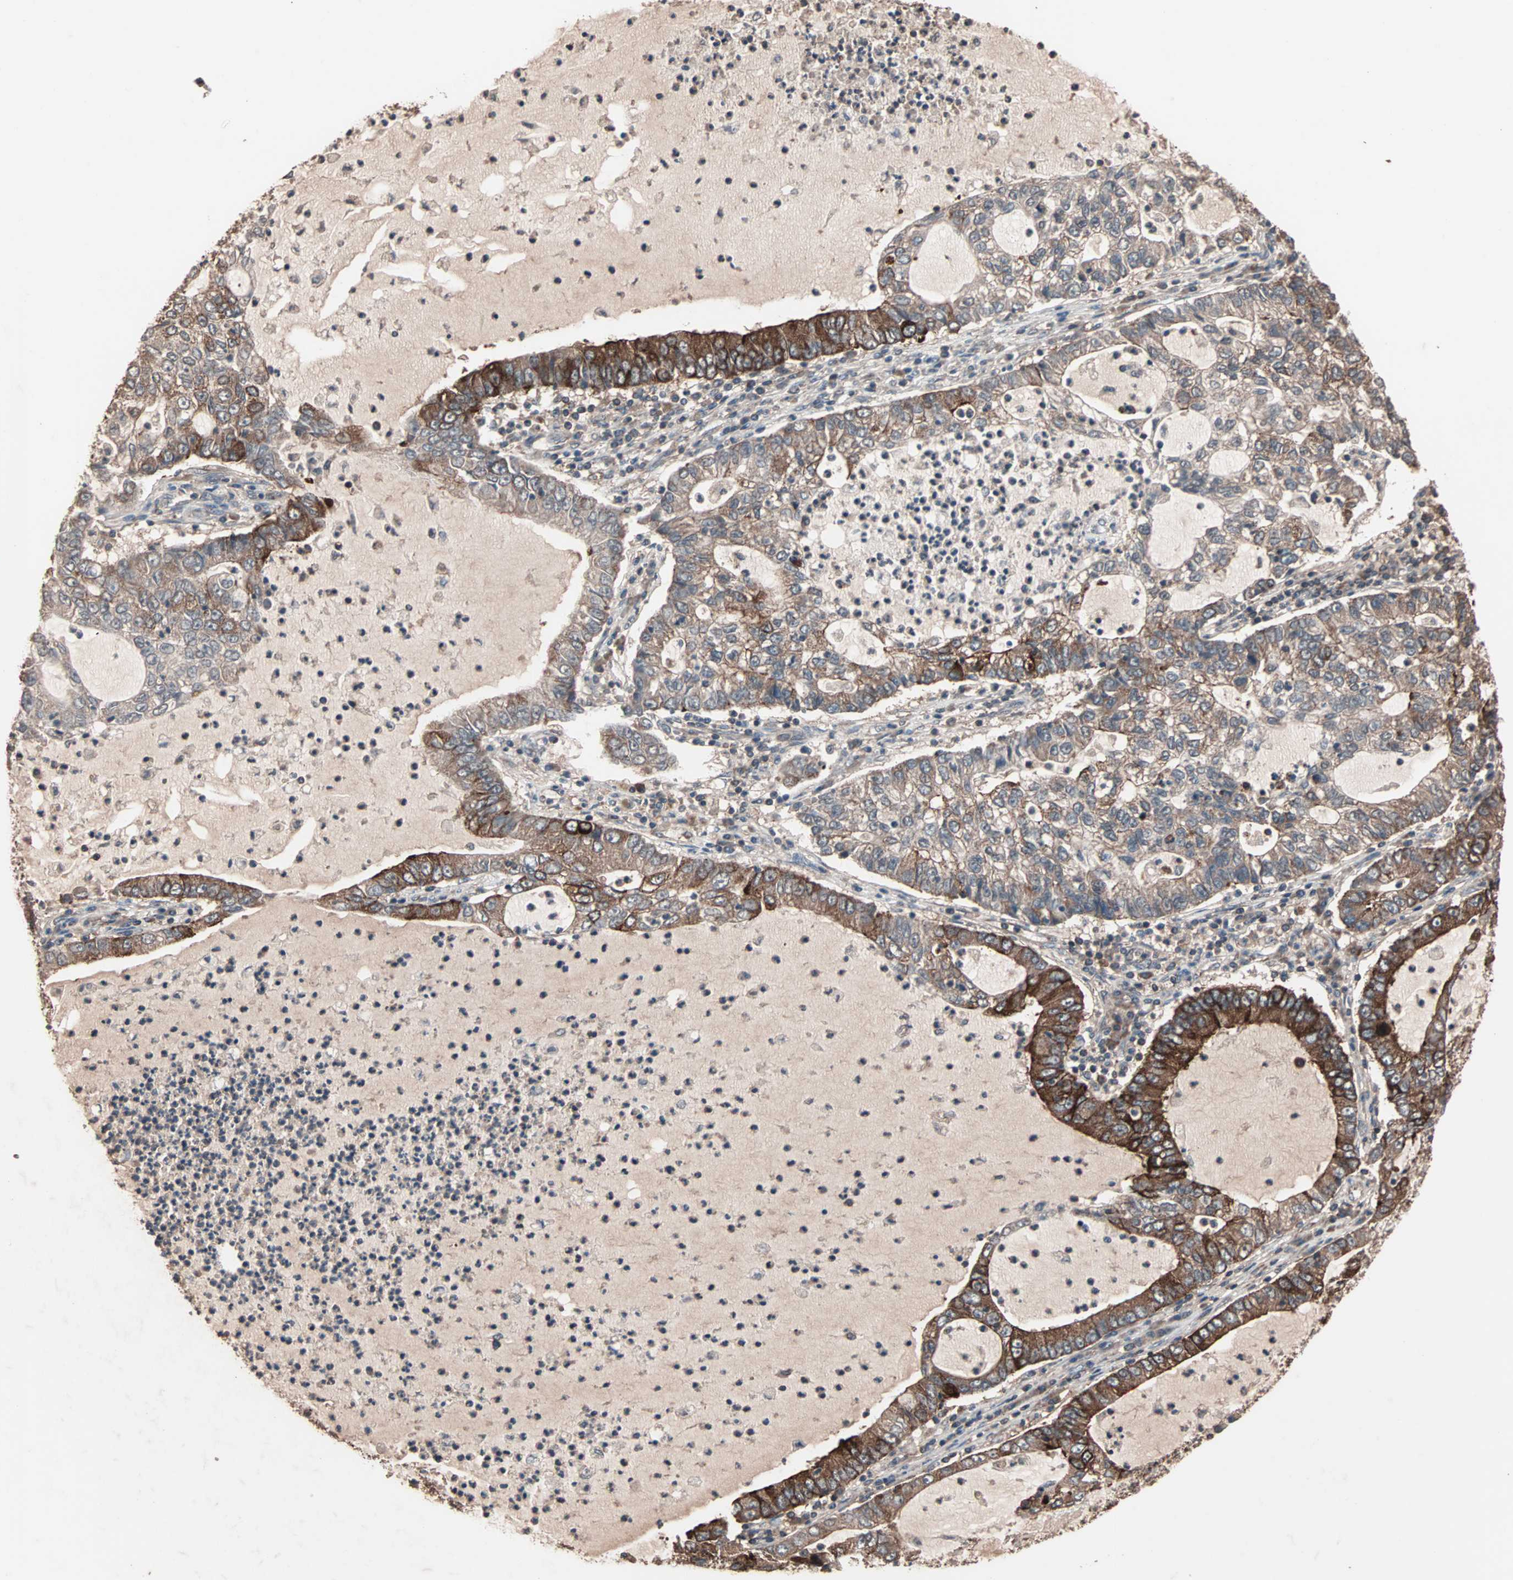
{"staining": {"intensity": "strong", "quantity": ">75%", "location": "cytoplasmic/membranous"}, "tissue": "lung cancer", "cell_type": "Tumor cells", "image_type": "cancer", "snomed": [{"axis": "morphology", "description": "Adenocarcinoma, NOS"}, {"axis": "topography", "description": "Lung"}], "caption": "Lung adenocarcinoma stained for a protein displays strong cytoplasmic/membranous positivity in tumor cells. Using DAB (3,3'-diaminobenzidine) (brown) and hematoxylin (blue) stains, captured at high magnification using brightfield microscopy.", "gene": "MRPL2", "patient": {"sex": "female", "age": 51}}